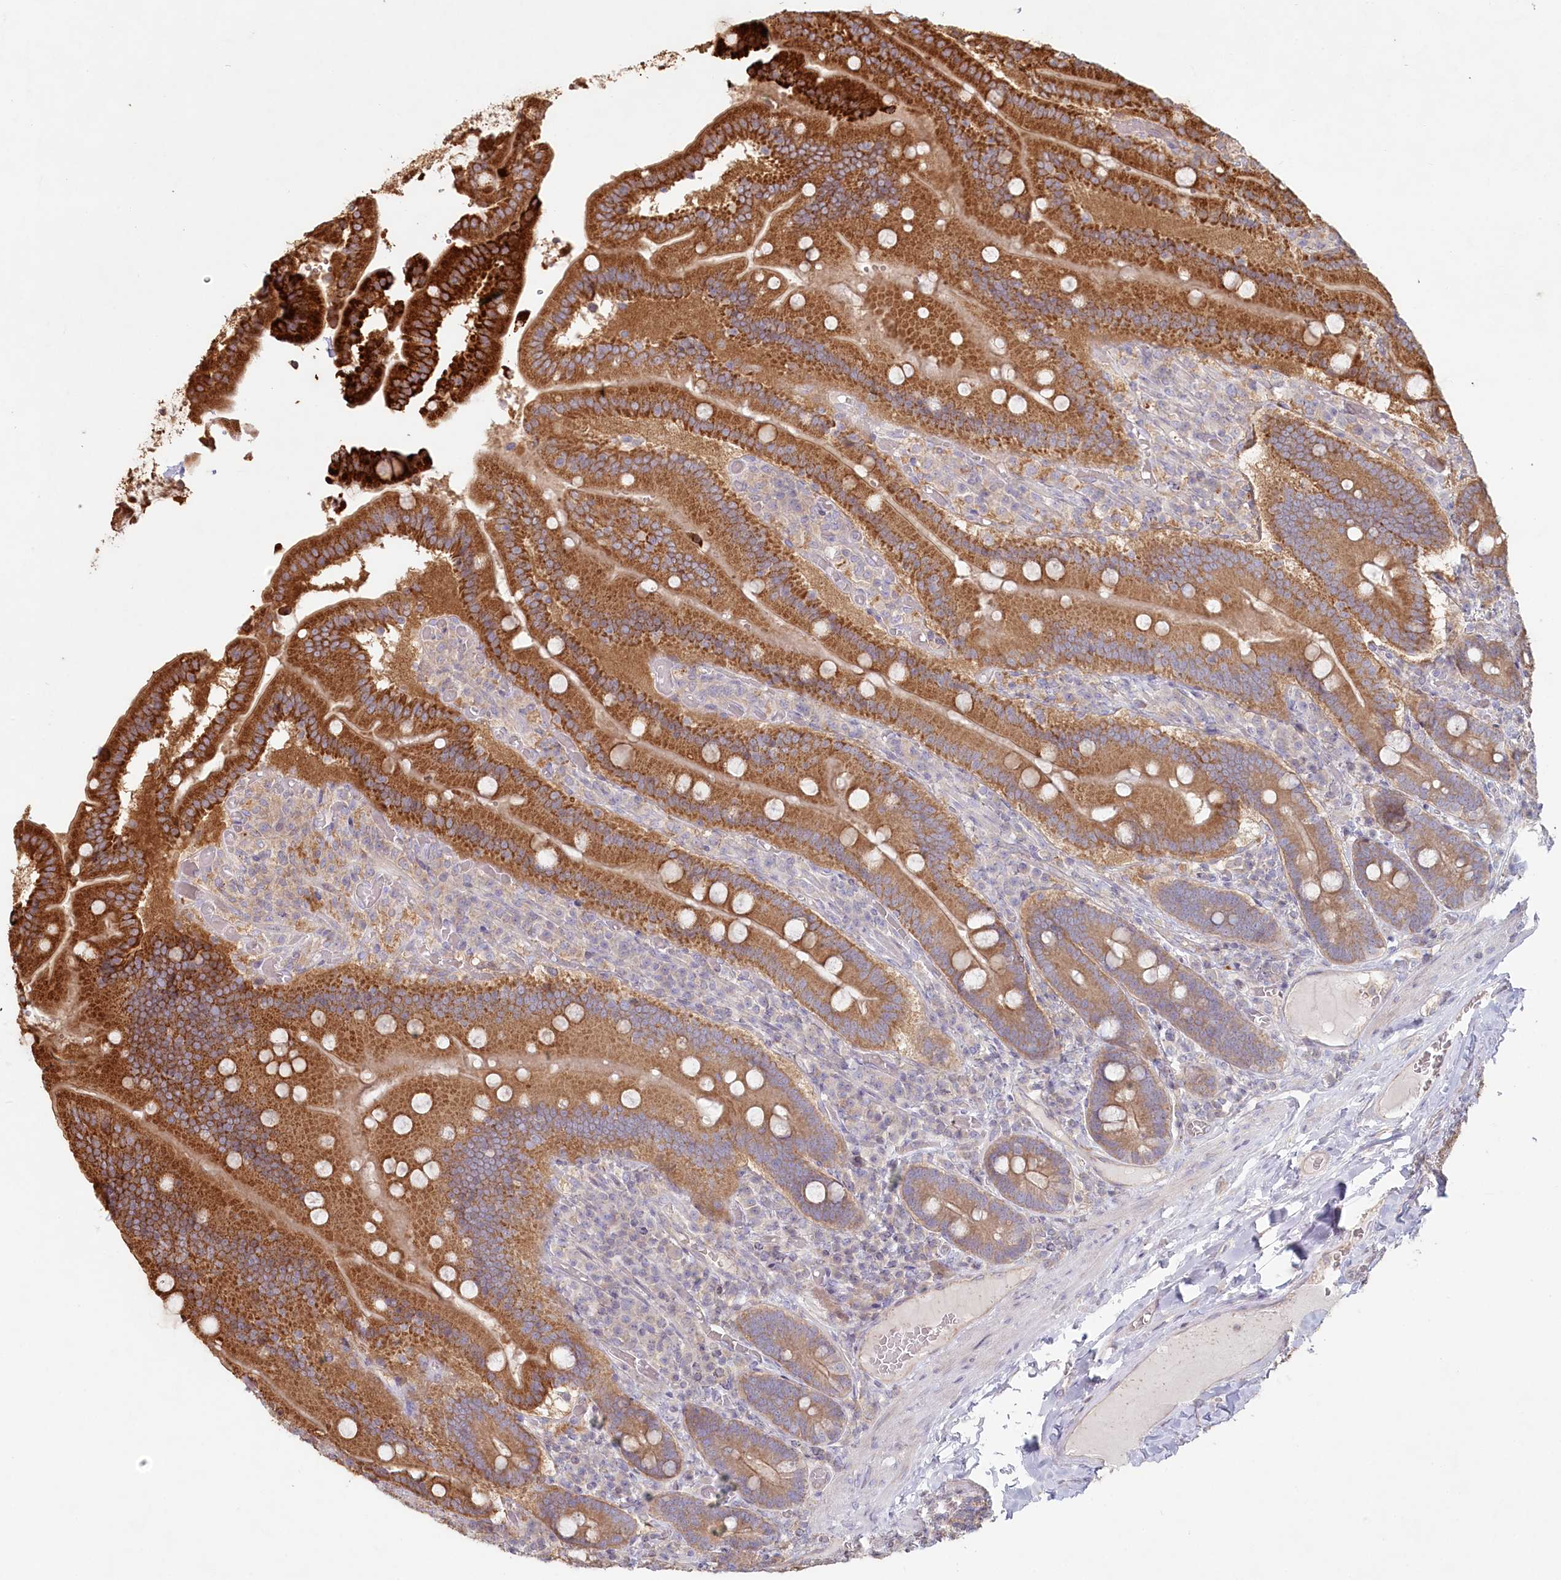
{"staining": {"intensity": "strong", "quantity": ">75%", "location": "cytoplasmic/membranous"}, "tissue": "duodenum", "cell_type": "Glandular cells", "image_type": "normal", "snomed": [{"axis": "morphology", "description": "Normal tissue, NOS"}, {"axis": "topography", "description": "Duodenum"}], "caption": "The histopathology image exhibits immunohistochemical staining of unremarkable duodenum. There is strong cytoplasmic/membranous positivity is appreciated in approximately >75% of glandular cells.", "gene": "HAL", "patient": {"sex": "female", "age": 62}}